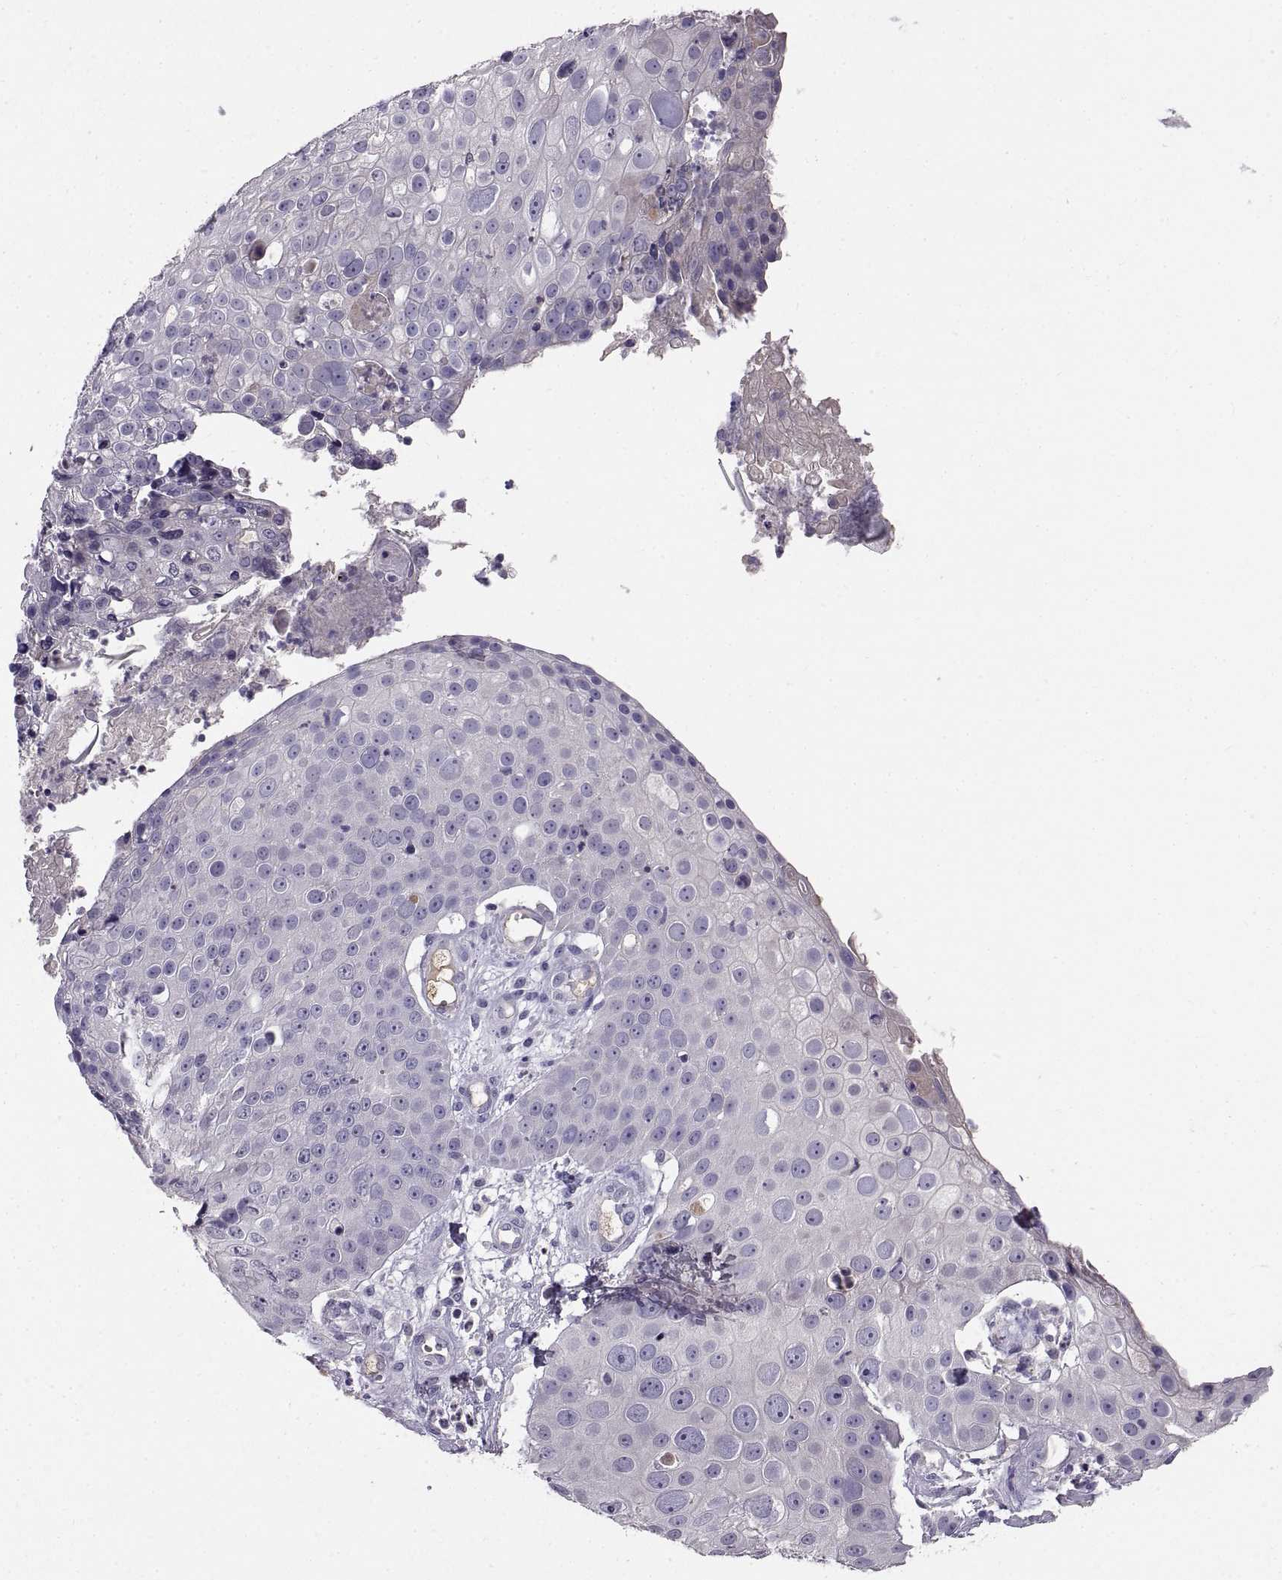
{"staining": {"intensity": "negative", "quantity": "none", "location": "none"}, "tissue": "skin cancer", "cell_type": "Tumor cells", "image_type": "cancer", "snomed": [{"axis": "morphology", "description": "Squamous cell carcinoma, NOS"}, {"axis": "topography", "description": "Skin"}], "caption": "Protein analysis of skin squamous cell carcinoma demonstrates no significant positivity in tumor cells. (Brightfield microscopy of DAB (3,3'-diaminobenzidine) immunohistochemistry (IHC) at high magnification).", "gene": "ADAM32", "patient": {"sex": "male", "age": 71}}